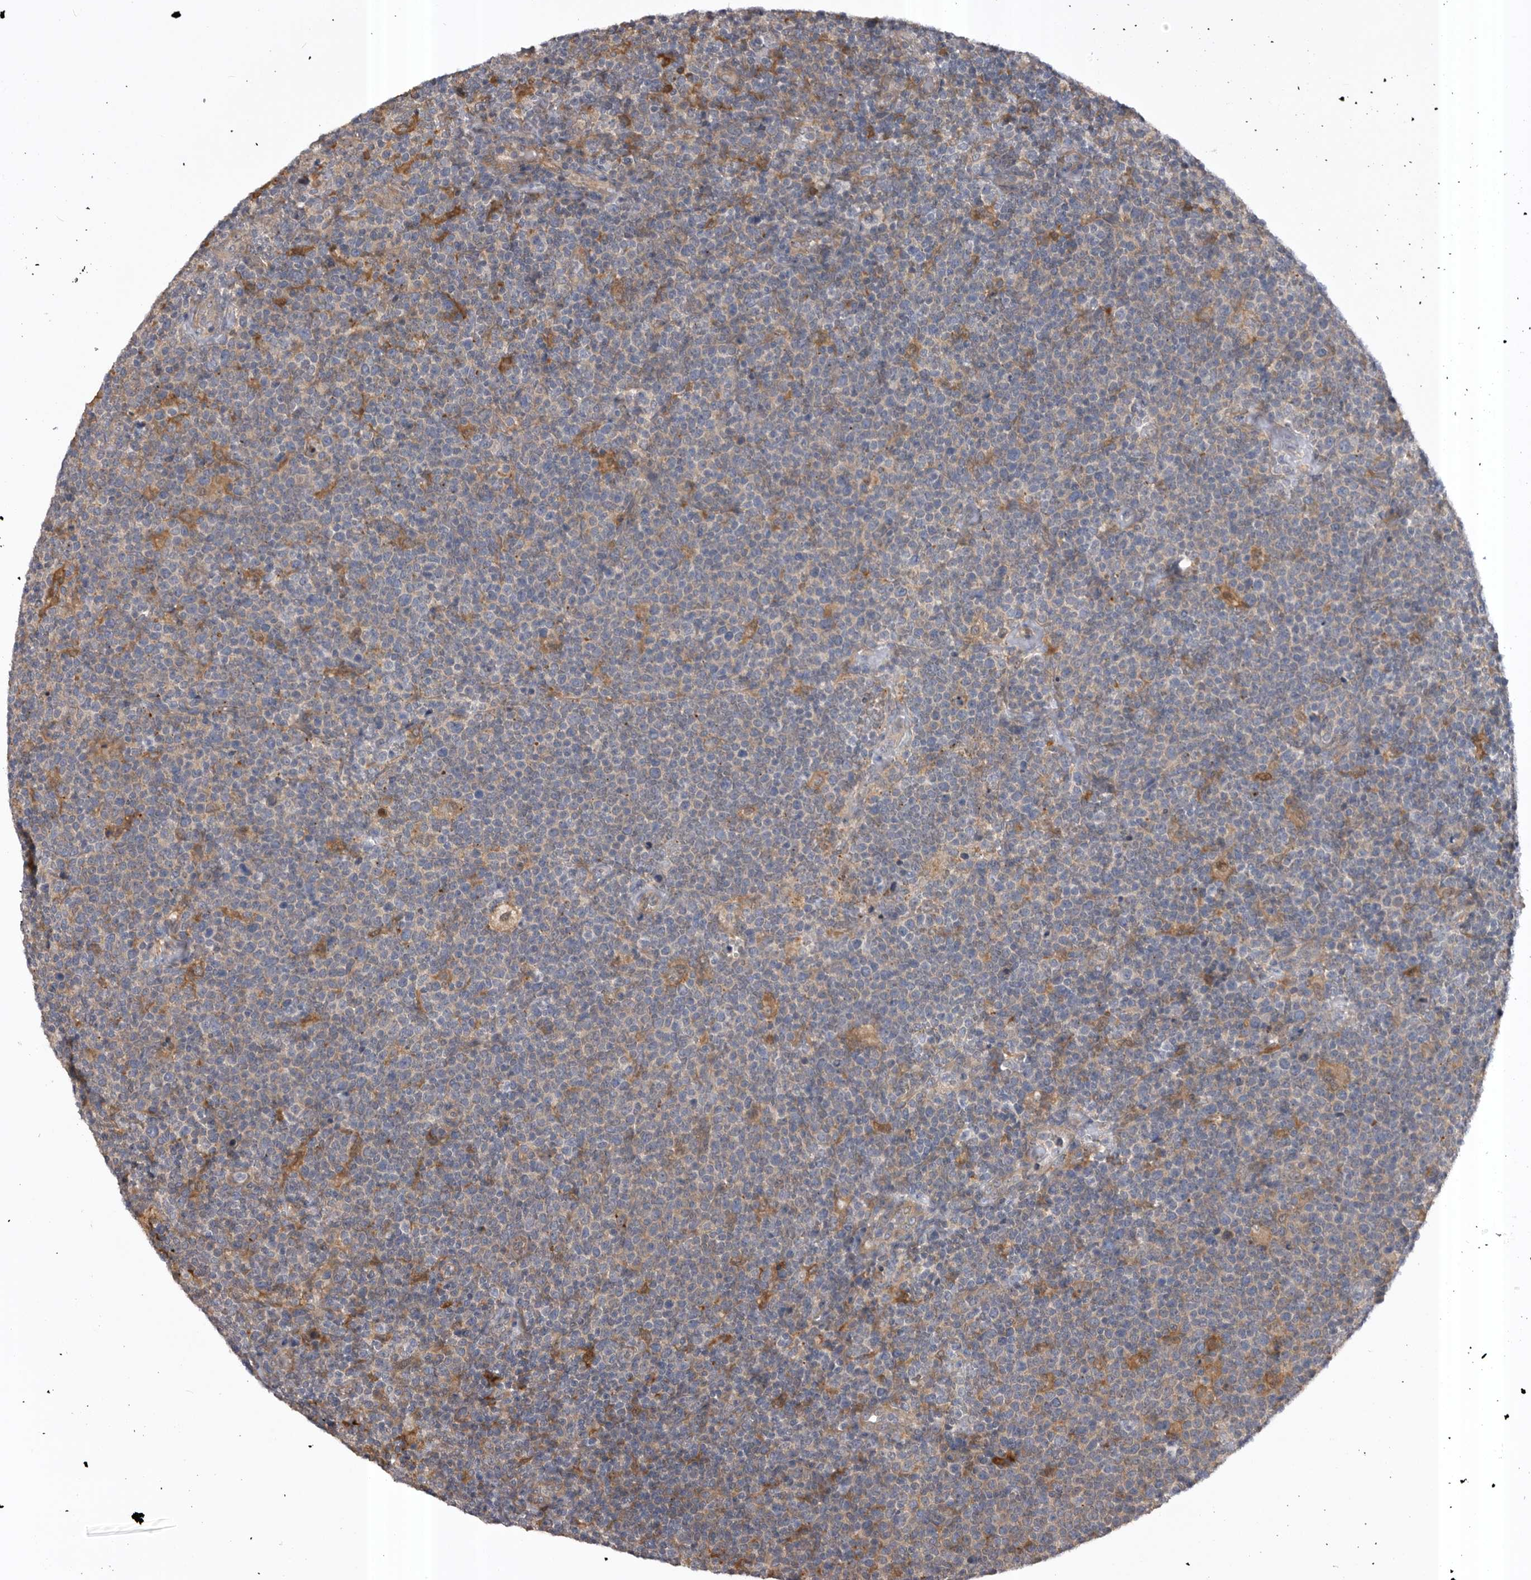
{"staining": {"intensity": "moderate", "quantity": "<25%", "location": "cytoplasmic/membranous"}, "tissue": "lymphoma", "cell_type": "Tumor cells", "image_type": "cancer", "snomed": [{"axis": "morphology", "description": "Malignant lymphoma, non-Hodgkin's type, High grade"}, {"axis": "topography", "description": "Lymph node"}], "caption": "Malignant lymphoma, non-Hodgkin's type (high-grade) stained with a brown dye demonstrates moderate cytoplasmic/membranous positive expression in about <25% of tumor cells.", "gene": "RAB3GAP2", "patient": {"sex": "male", "age": 61}}